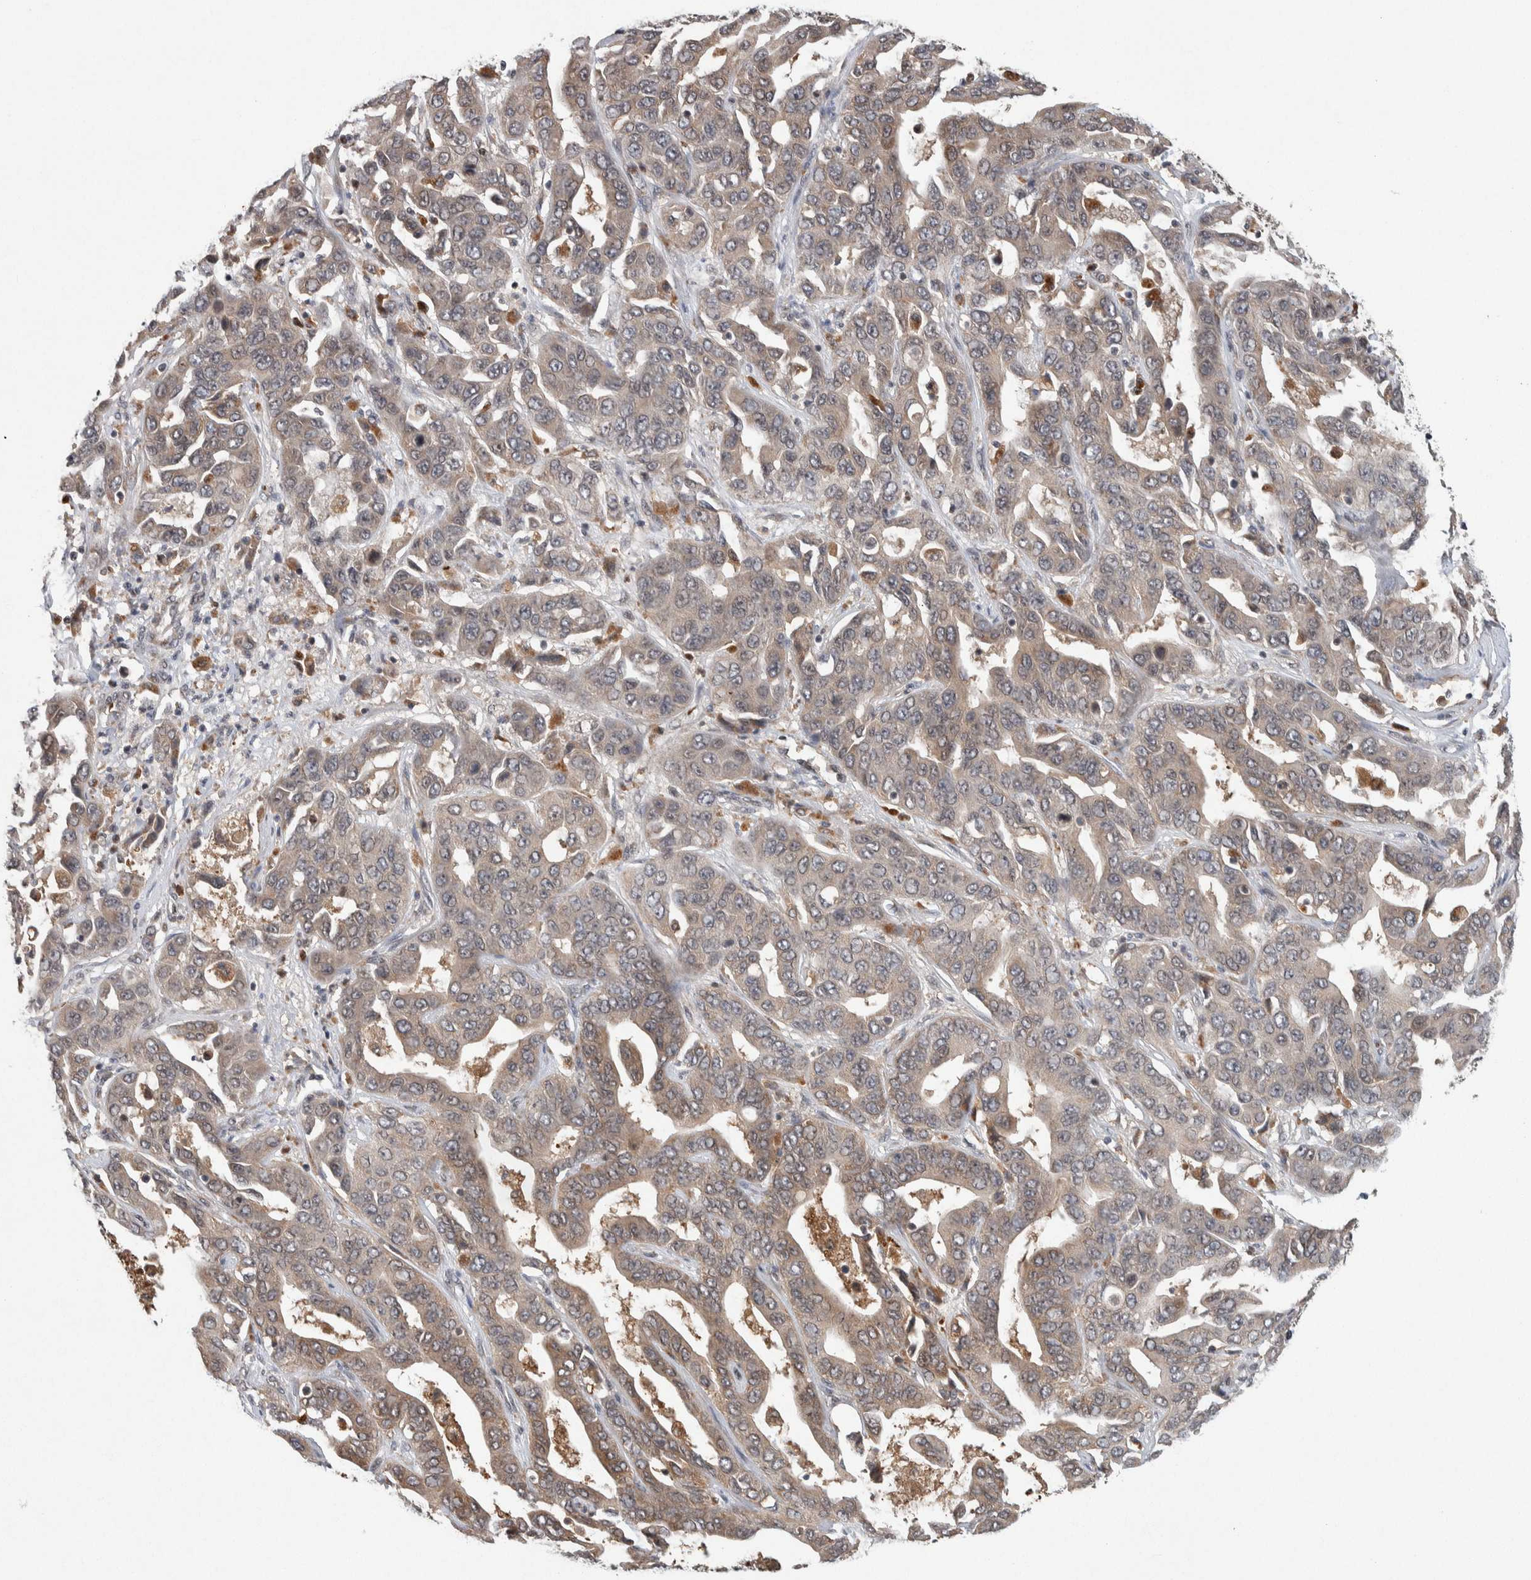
{"staining": {"intensity": "weak", "quantity": ">75%", "location": "cytoplasmic/membranous"}, "tissue": "liver cancer", "cell_type": "Tumor cells", "image_type": "cancer", "snomed": [{"axis": "morphology", "description": "Cholangiocarcinoma"}, {"axis": "topography", "description": "Liver"}], "caption": "Human cholangiocarcinoma (liver) stained for a protein (brown) reveals weak cytoplasmic/membranous positive staining in approximately >75% of tumor cells.", "gene": "KCNK1", "patient": {"sex": "female", "age": 52}}